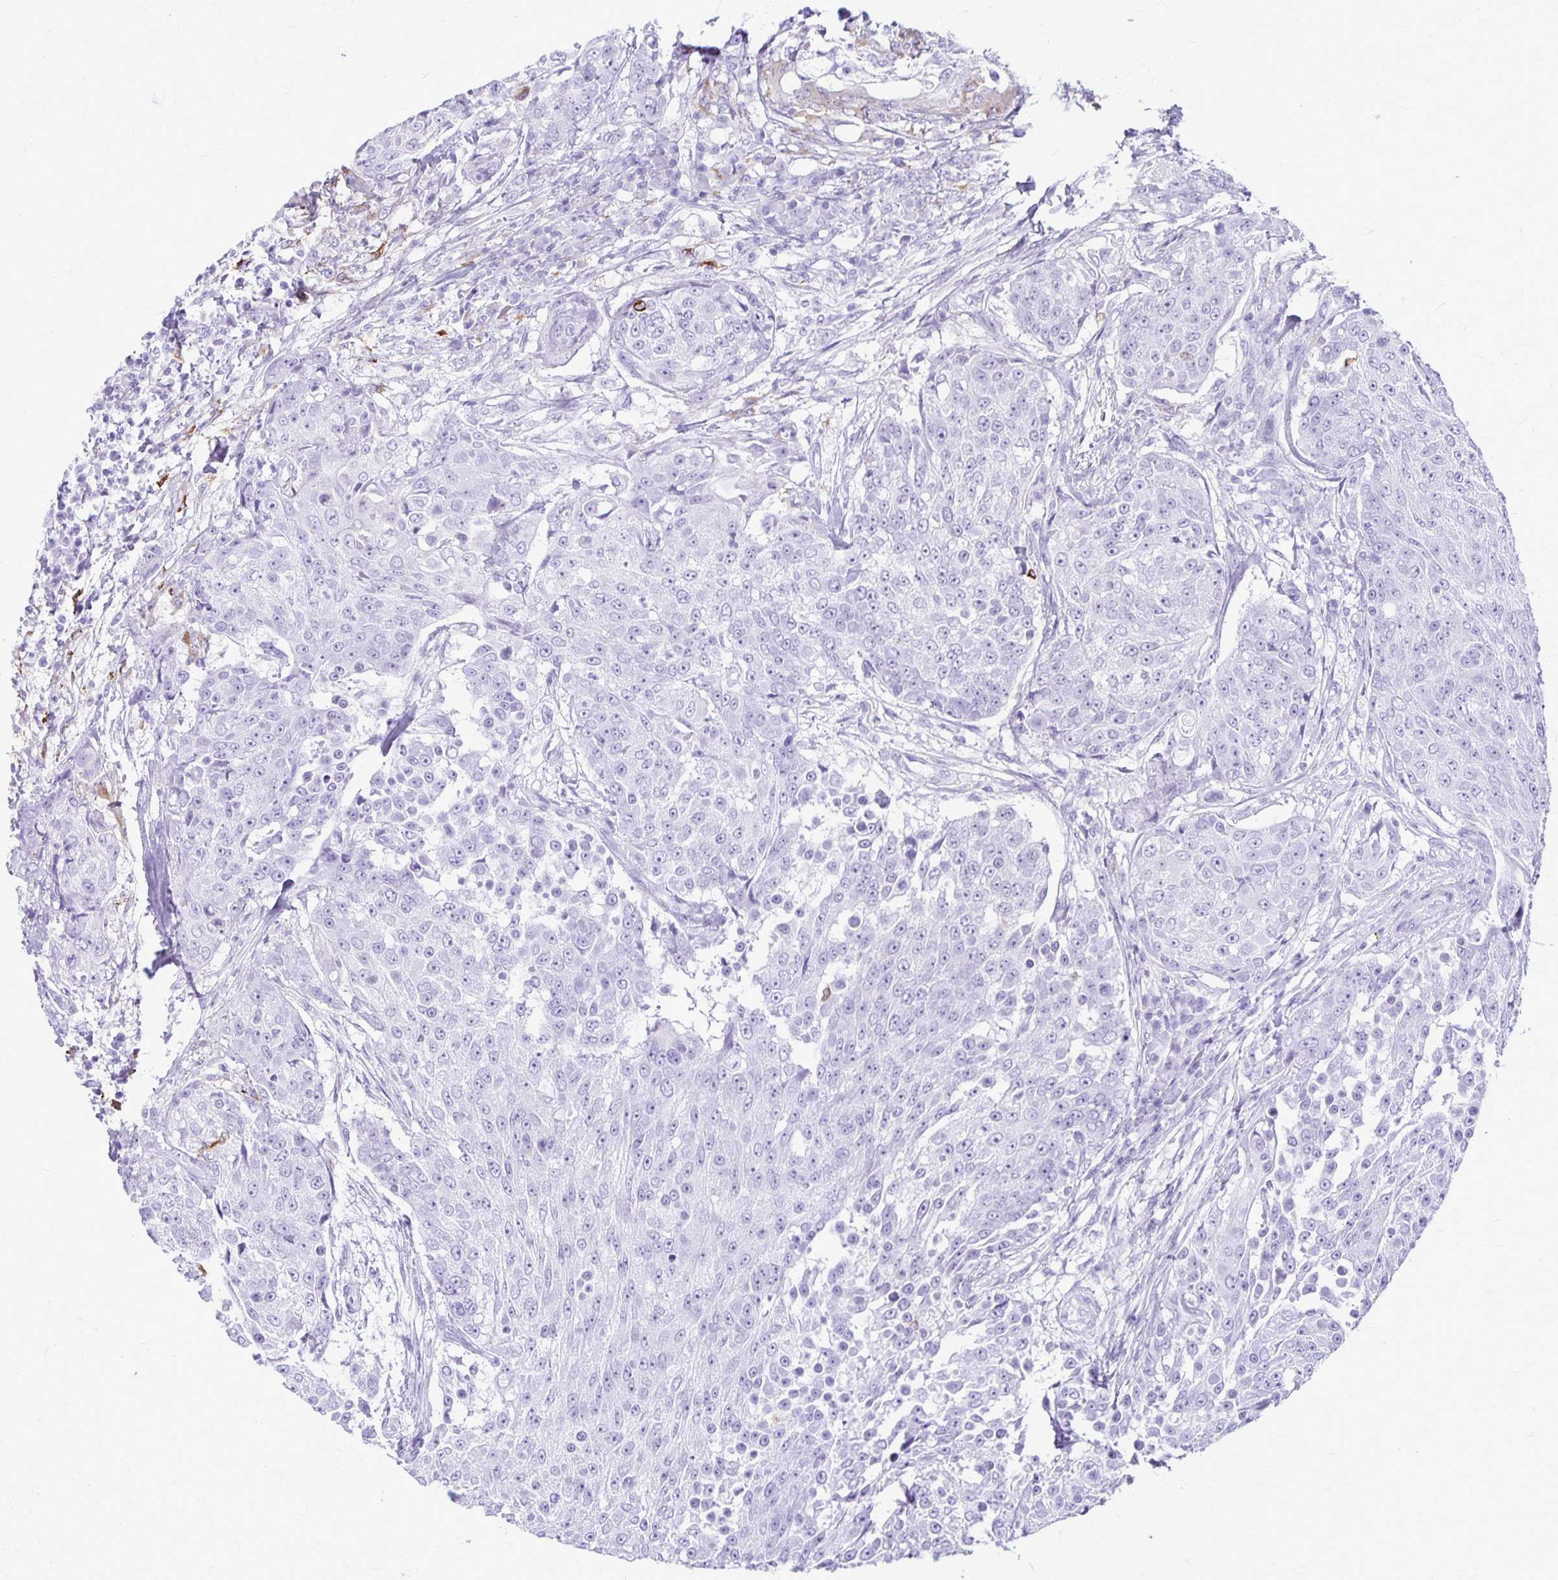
{"staining": {"intensity": "negative", "quantity": "none", "location": "none"}, "tissue": "urothelial cancer", "cell_type": "Tumor cells", "image_type": "cancer", "snomed": [{"axis": "morphology", "description": "Urothelial carcinoma, High grade"}, {"axis": "topography", "description": "Urinary bladder"}], "caption": "The micrograph demonstrates no staining of tumor cells in high-grade urothelial carcinoma.", "gene": "RTN1", "patient": {"sex": "female", "age": 63}}